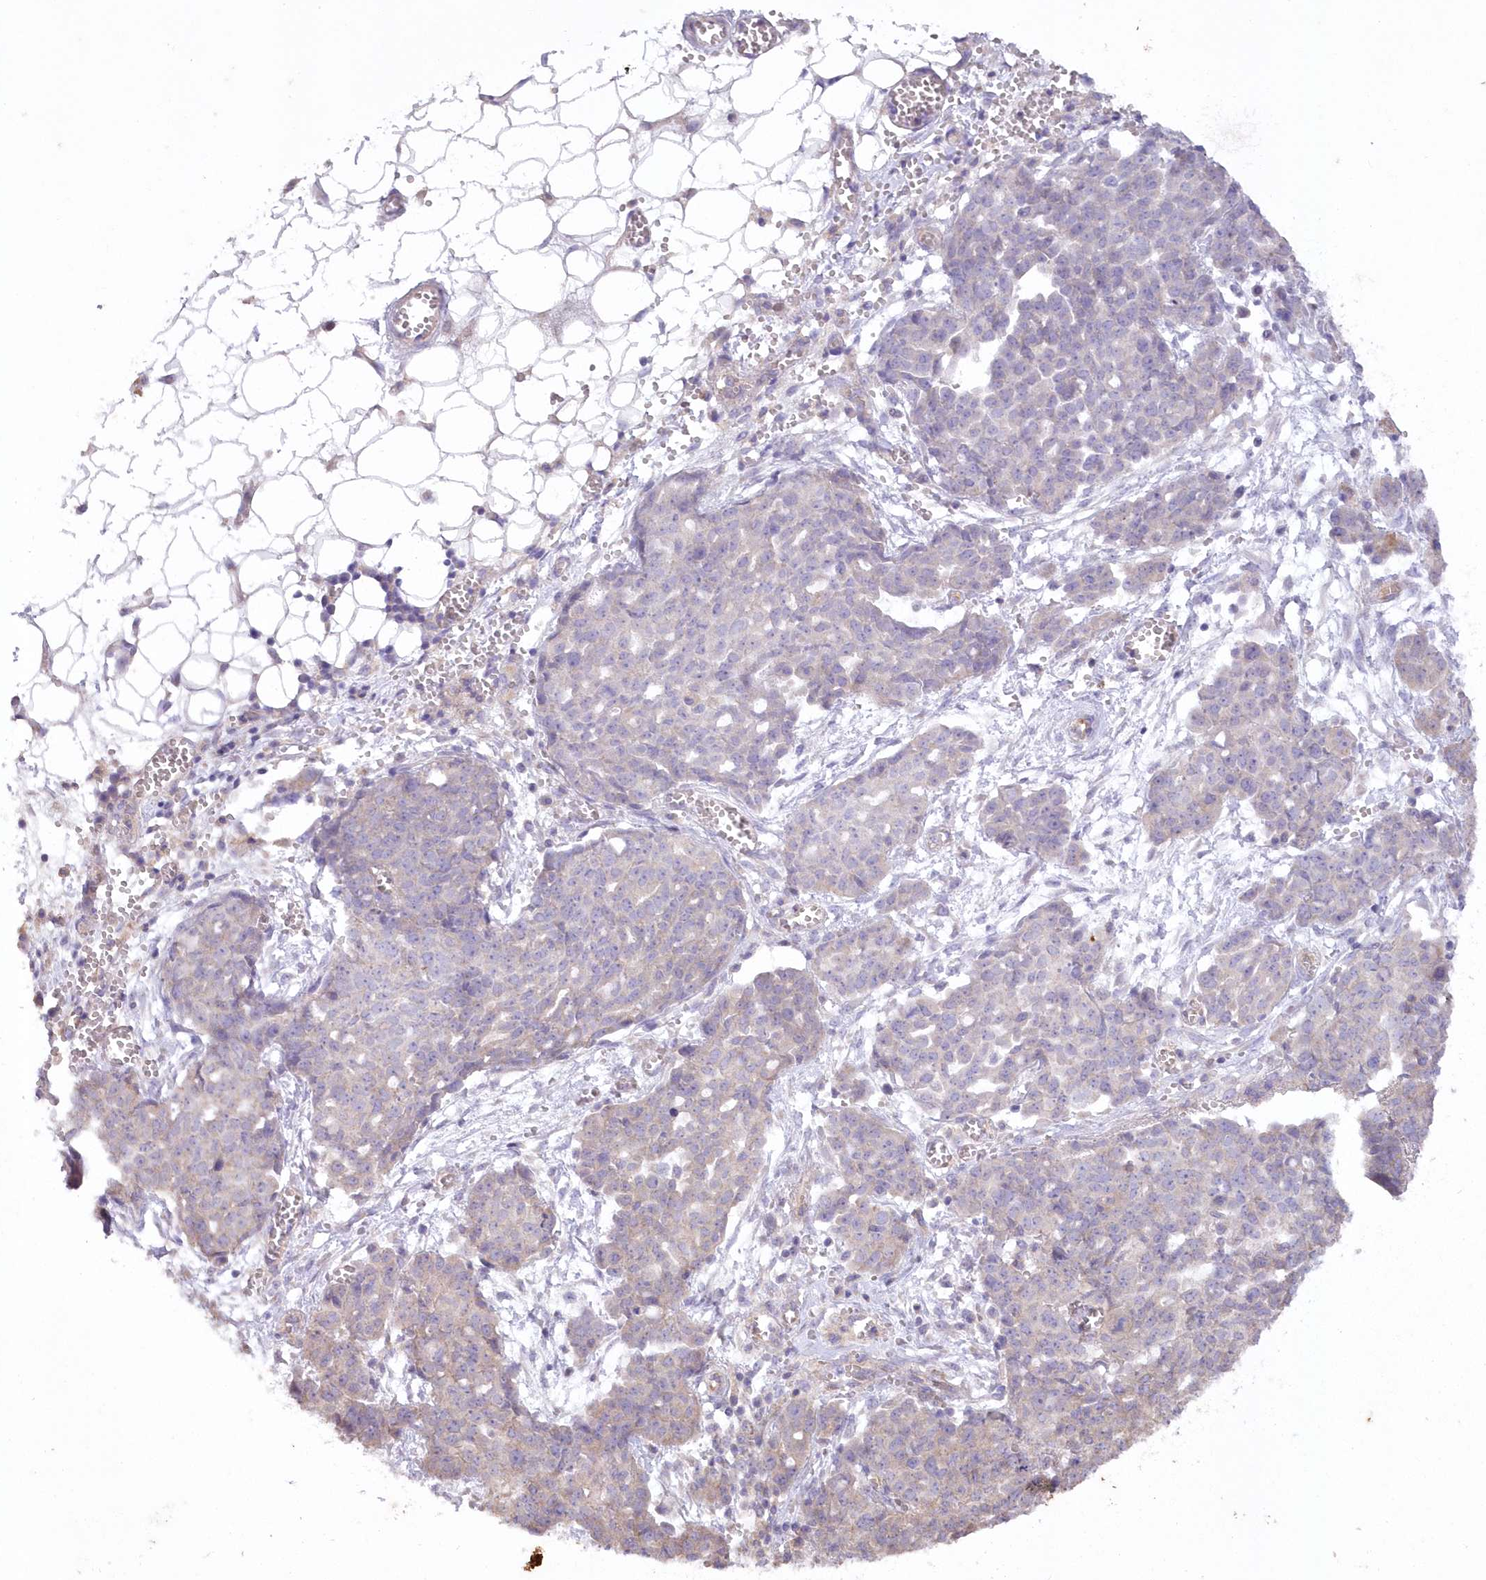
{"staining": {"intensity": "negative", "quantity": "none", "location": "none"}, "tissue": "ovarian cancer", "cell_type": "Tumor cells", "image_type": "cancer", "snomed": [{"axis": "morphology", "description": "Cystadenocarcinoma, serous, NOS"}, {"axis": "topography", "description": "Soft tissue"}, {"axis": "topography", "description": "Ovary"}], "caption": "The histopathology image exhibits no significant staining in tumor cells of ovarian cancer.", "gene": "ITSN2", "patient": {"sex": "female", "age": 57}}